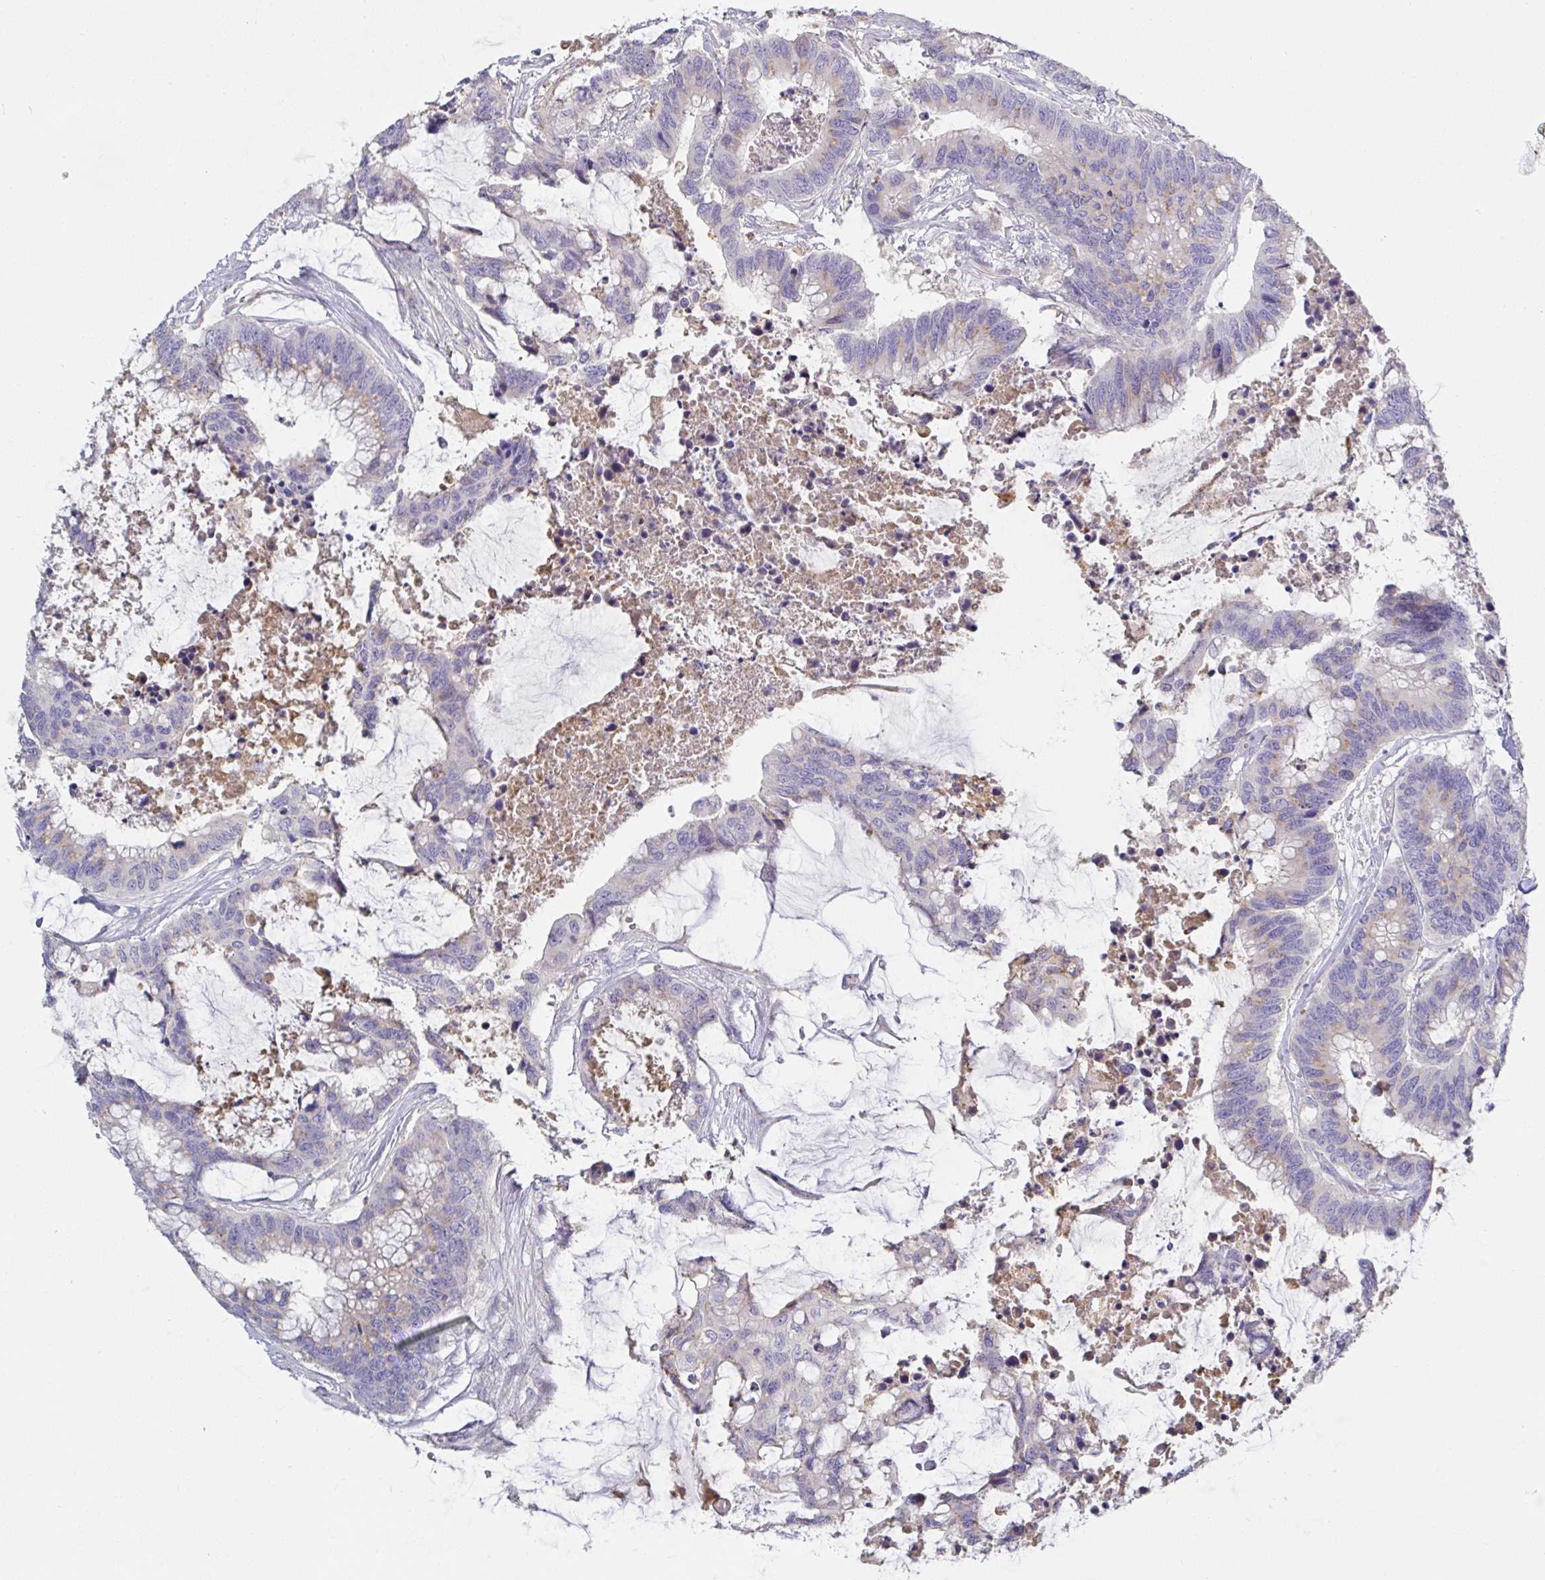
{"staining": {"intensity": "moderate", "quantity": "<25%", "location": "cytoplasmic/membranous"}, "tissue": "colorectal cancer", "cell_type": "Tumor cells", "image_type": "cancer", "snomed": [{"axis": "morphology", "description": "Adenocarcinoma, NOS"}, {"axis": "topography", "description": "Rectum"}], "caption": "Human colorectal cancer stained with a protein marker exhibits moderate staining in tumor cells.", "gene": "ANO5", "patient": {"sex": "female", "age": 59}}